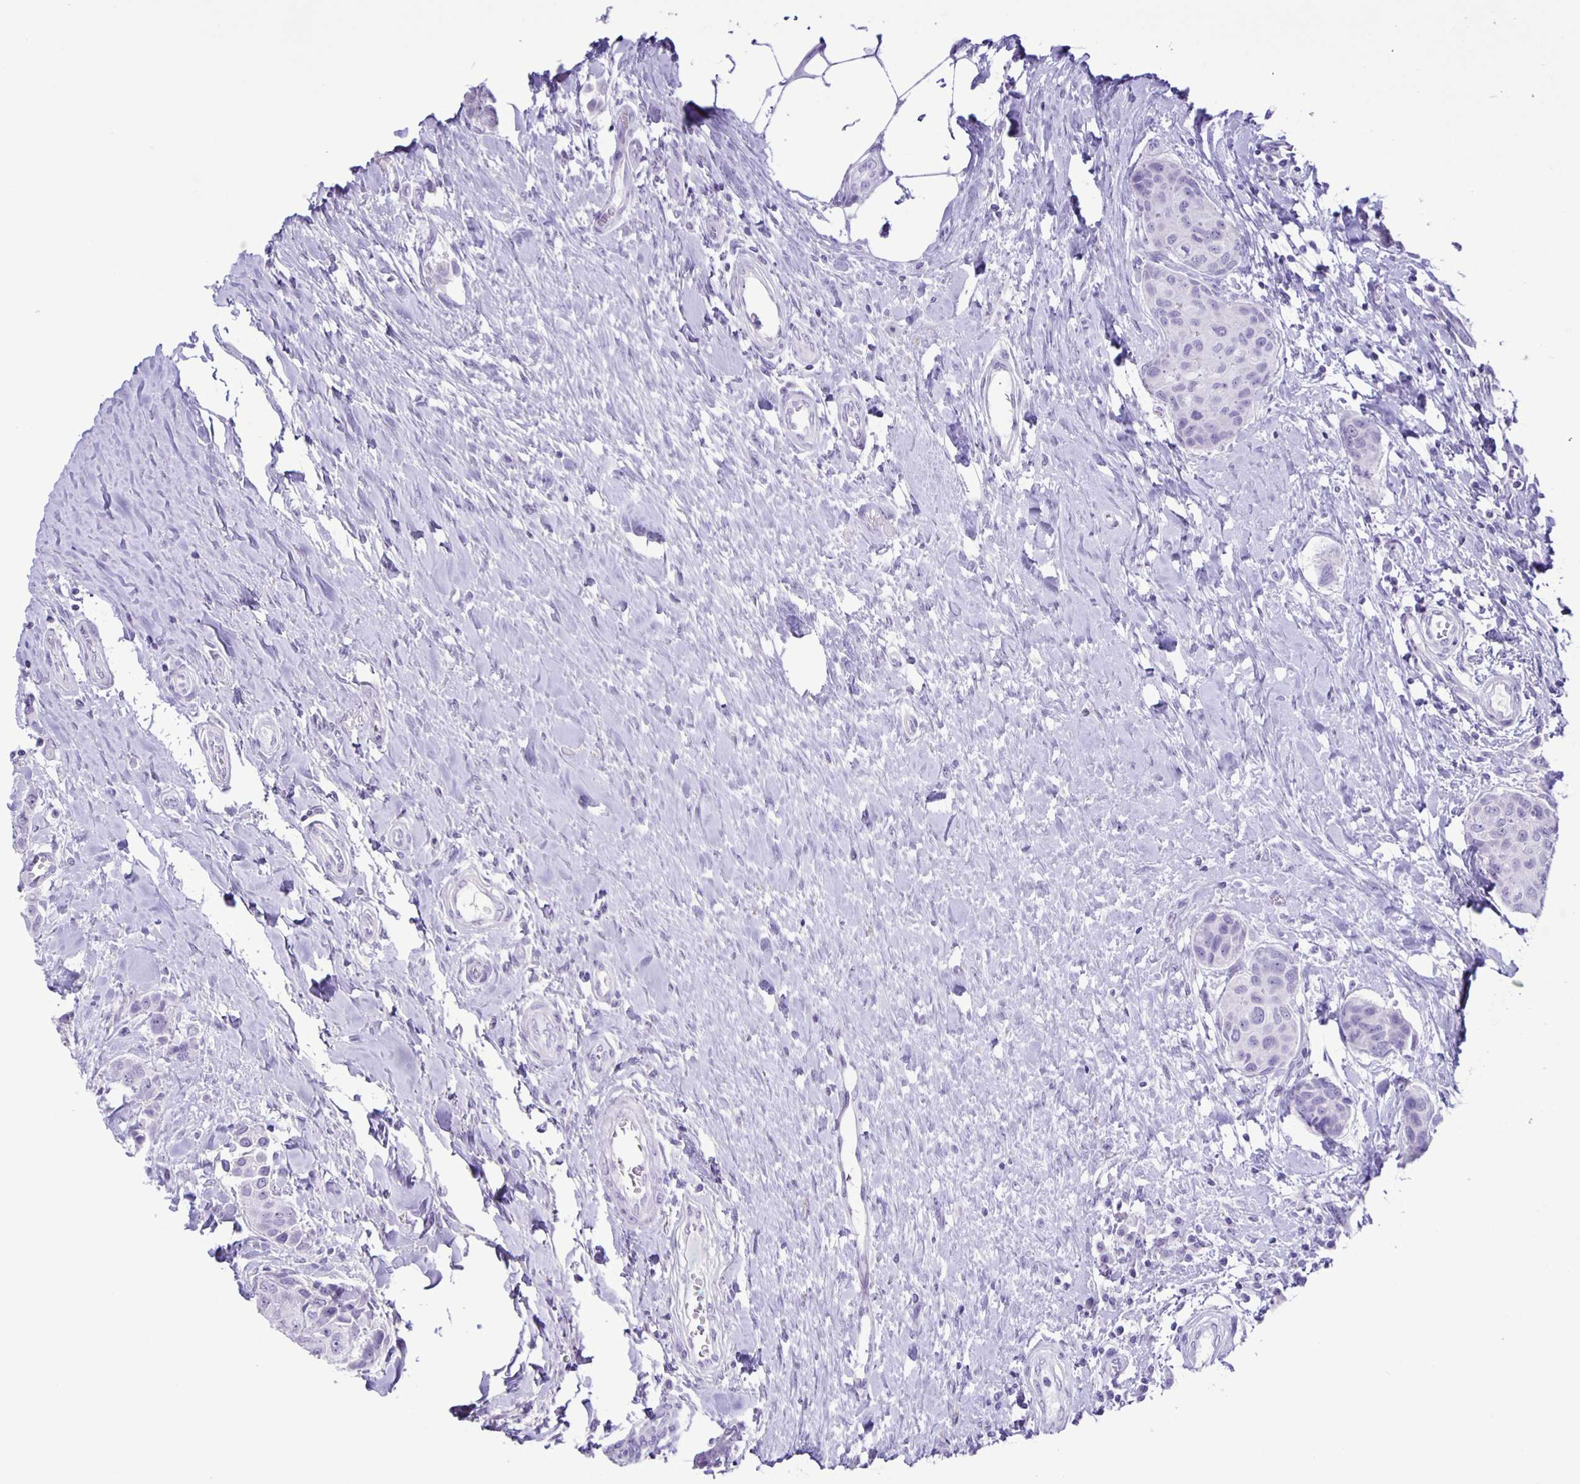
{"staining": {"intensity": "negative", "quantity": "none", "location": "none"}, "tissue": "breast cancer", "cell_type": "Tumor cells", "image_type": "cancer", "snomed": [{"axis": "morphology", "description": "Duct carcinoma"}, {"axis": "topography", "description": "Breast"}], "caption": "Immunohistochemistry (IHC) histopathology image of neoplastic tissue: breast cancer stained with DAB demonstrates no significant protein positivity in tumor cells.", "gene": "EZHIP", "patient": {"sex": "female", "age": 80}}